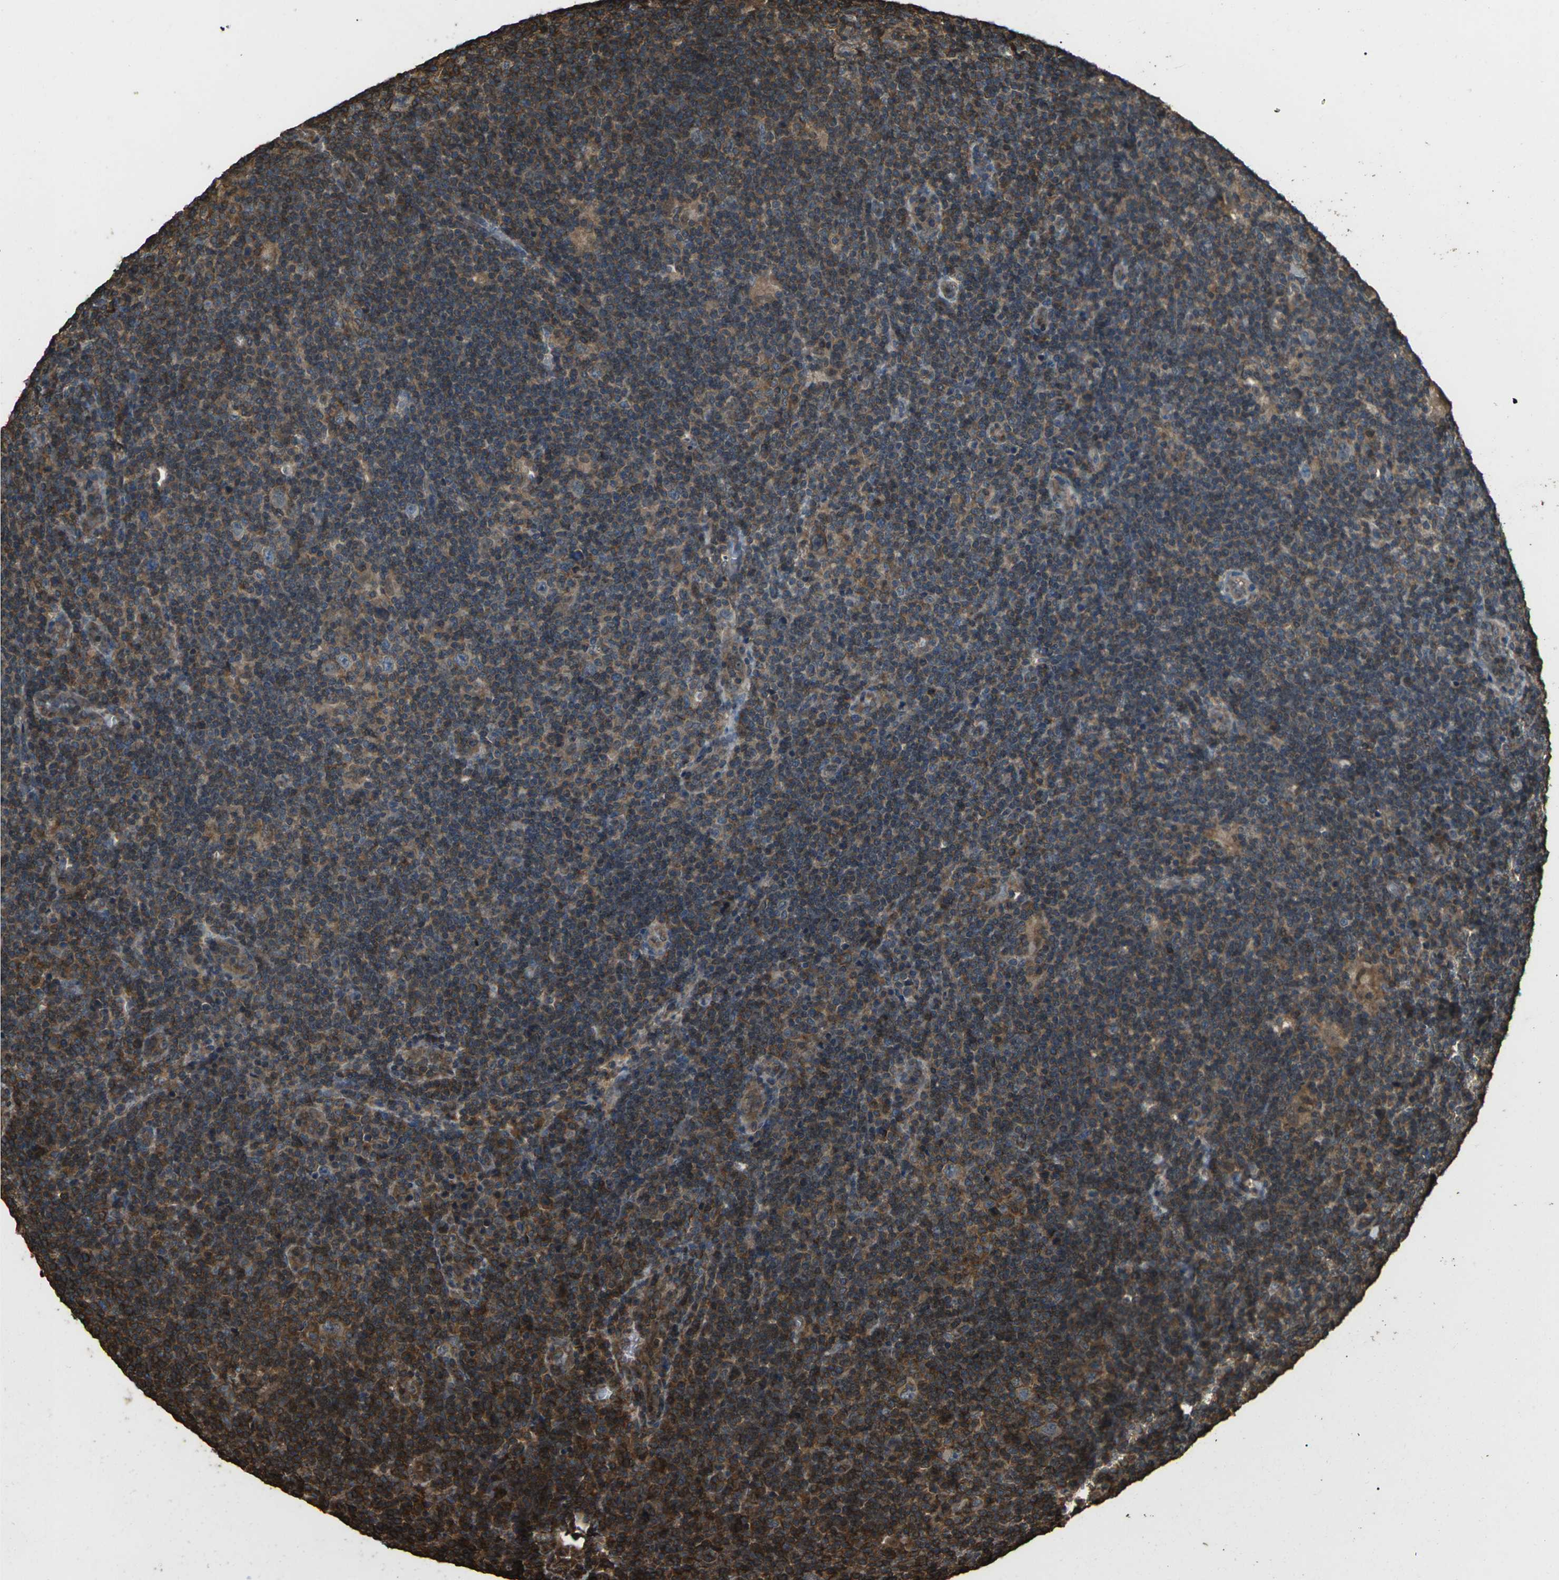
{"staining": {"intensity": "weak", "quantity": "25%-75%", "location": "cytoplasmic/membranous"}, "tissue": "lymphoma", "cell_type": "Tumor cells", "image_type": "cancer", "snomed": [{"axis": "morphology", "description": "Hodgkin's disease, NOS"}, {"axis": "topography", "description": "Lymph node"}], "caption": "High-power microscopy captured an IHC histopathology image of Hodgkin's disease, revealing weak cytoplasmic/membranous staining in approximately 25%-75% of tumor cells.", "gene": "DHPS", "patient": {"sex": "female", "age": 57}}